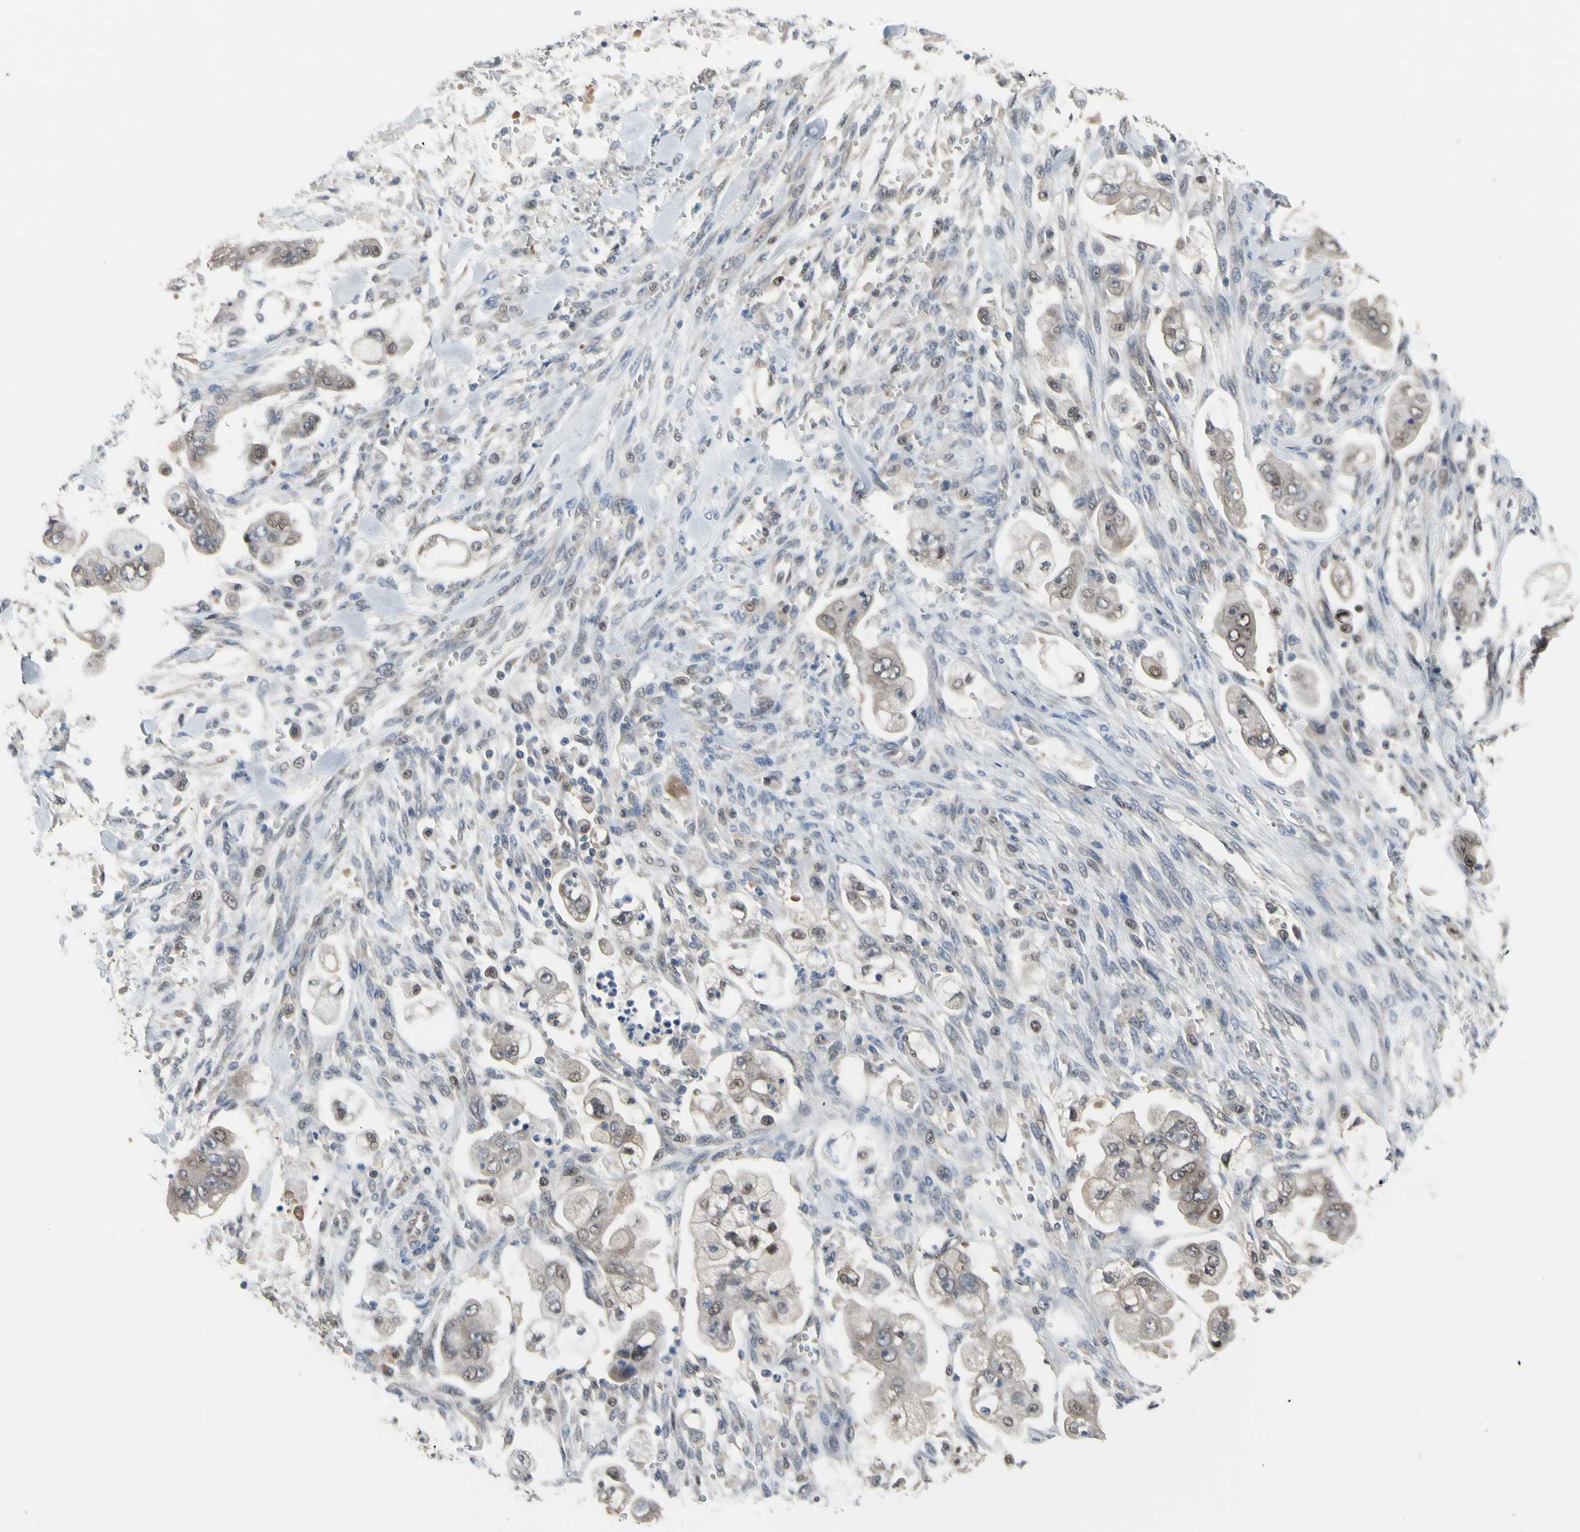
{"staining": {"intensity": "weak", "quantity": ">75%", "location": "cytoplasmic/membranous,nuclear"}, "tissue": "stomach cancer", "cell_type": "Tumor cells", "image_type": "cancer", "snomed": [{"axis": "morphology", "description": "Adenocarcinoma, NOS"}, {"axis": "topography", "description": "Stomach"}], "caption": "A low amount of weak cytoplasmic/membranous and nuclear positivity is present in approximately >75% of tumor cells in stomach cancer tissue.", "gene": "HSPA4", "patient": {"sex": "male", "age": 62}}